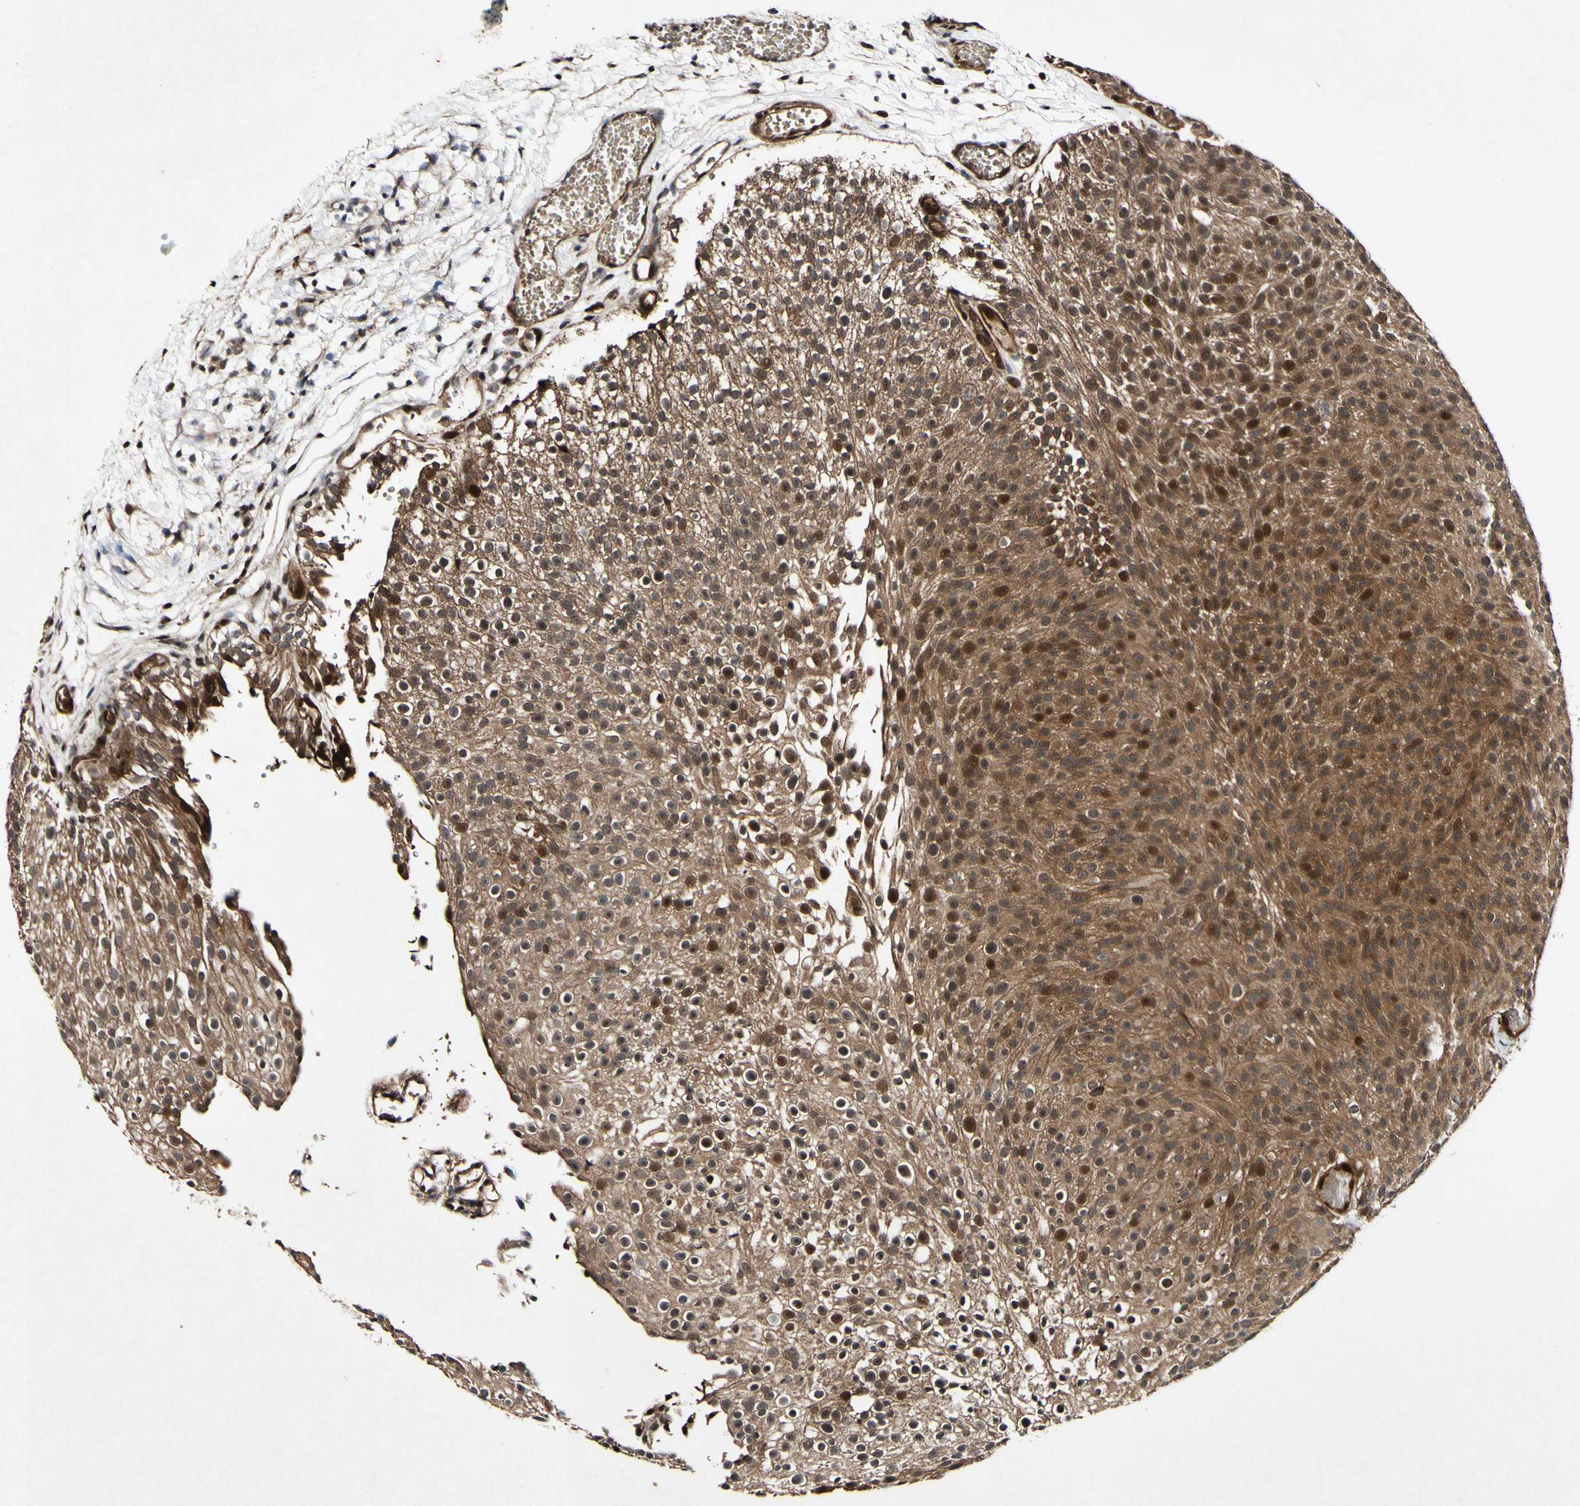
{"staining": {"intensity": "moderate", "quantity": ">75%", "location": "cytoplasmic/membranous,nuclear"}, "tissue": "urothelial cancer", "cell_type": "Tumor cells", "image_type": "cancer", "snomed": [{"axis": "morphology", "description": "Urothelial carcinoma, Low grade"}, {"axis": "topography", "description": "Urinary bladder"}], "caption": "Protein expression analysis of urothelial cancer reveals moderate cytoplasmic/membranous and nuclear staining in approximately >75% of tumor cells.", "gene": "CSNK1E", "patient": {"sex": "male", "age": 78}}